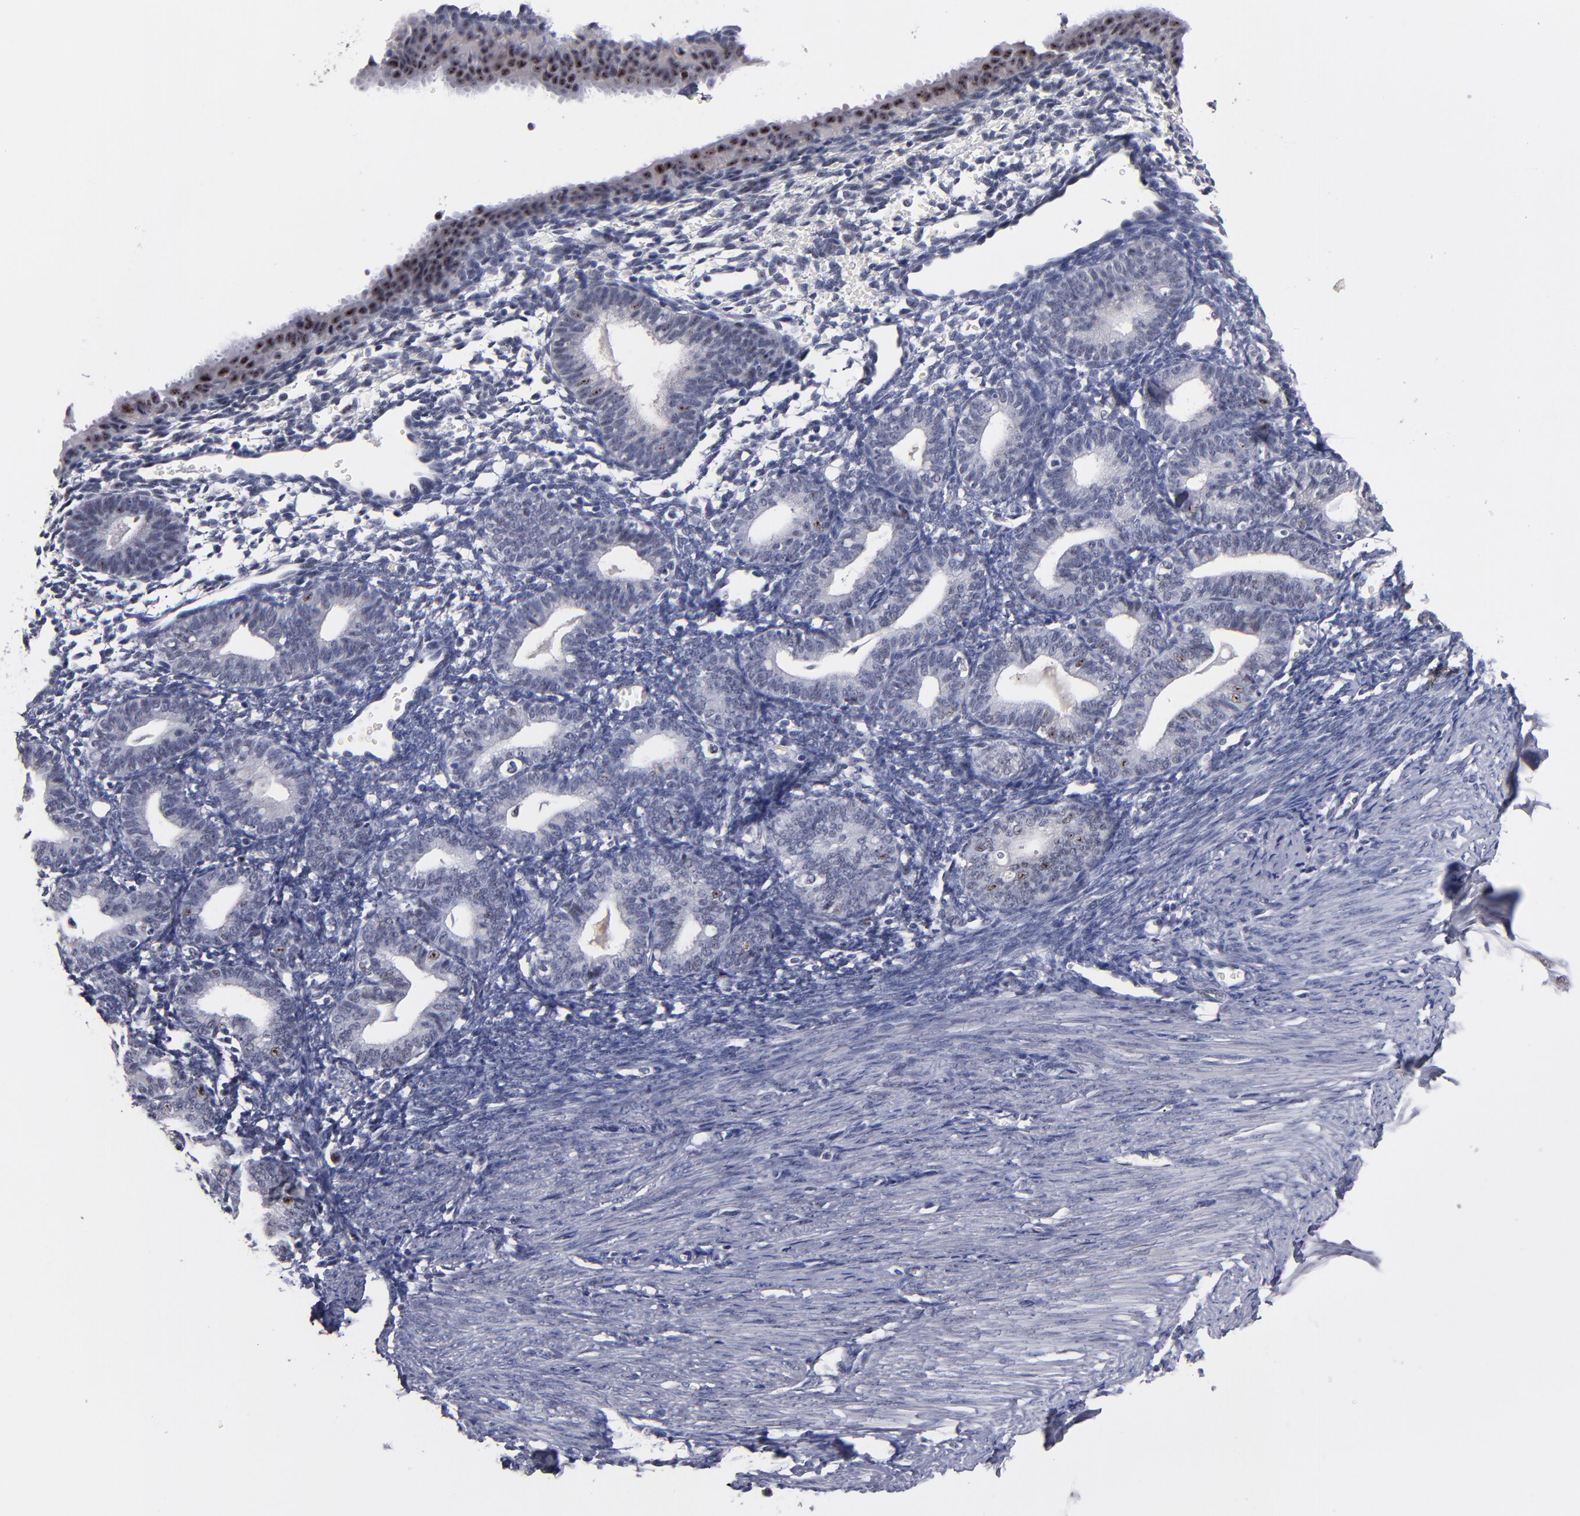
{"staining": {"intensity": "negative", "quantity": "none", "location": "none"}, "tissue": "endometrium", "cell_type": "Cells in endometrial stroma", "image_type": "normal", "snomed": [{"axis": "morphology", "description": "Normal tissue, NOS"}, {"axis": "topography", "description": "Endometrium"}], "caption": "This micrograph is of unremarkable endometrium stained with IHC to label a protein in brown with the nuclei are counter-stained blue. There is no staining in cells in endometrial stroma. (IHC, brightfield microscopy, high magnification).", "gene": "RAF1", "patient": {"sex": "female", "age": 61}}